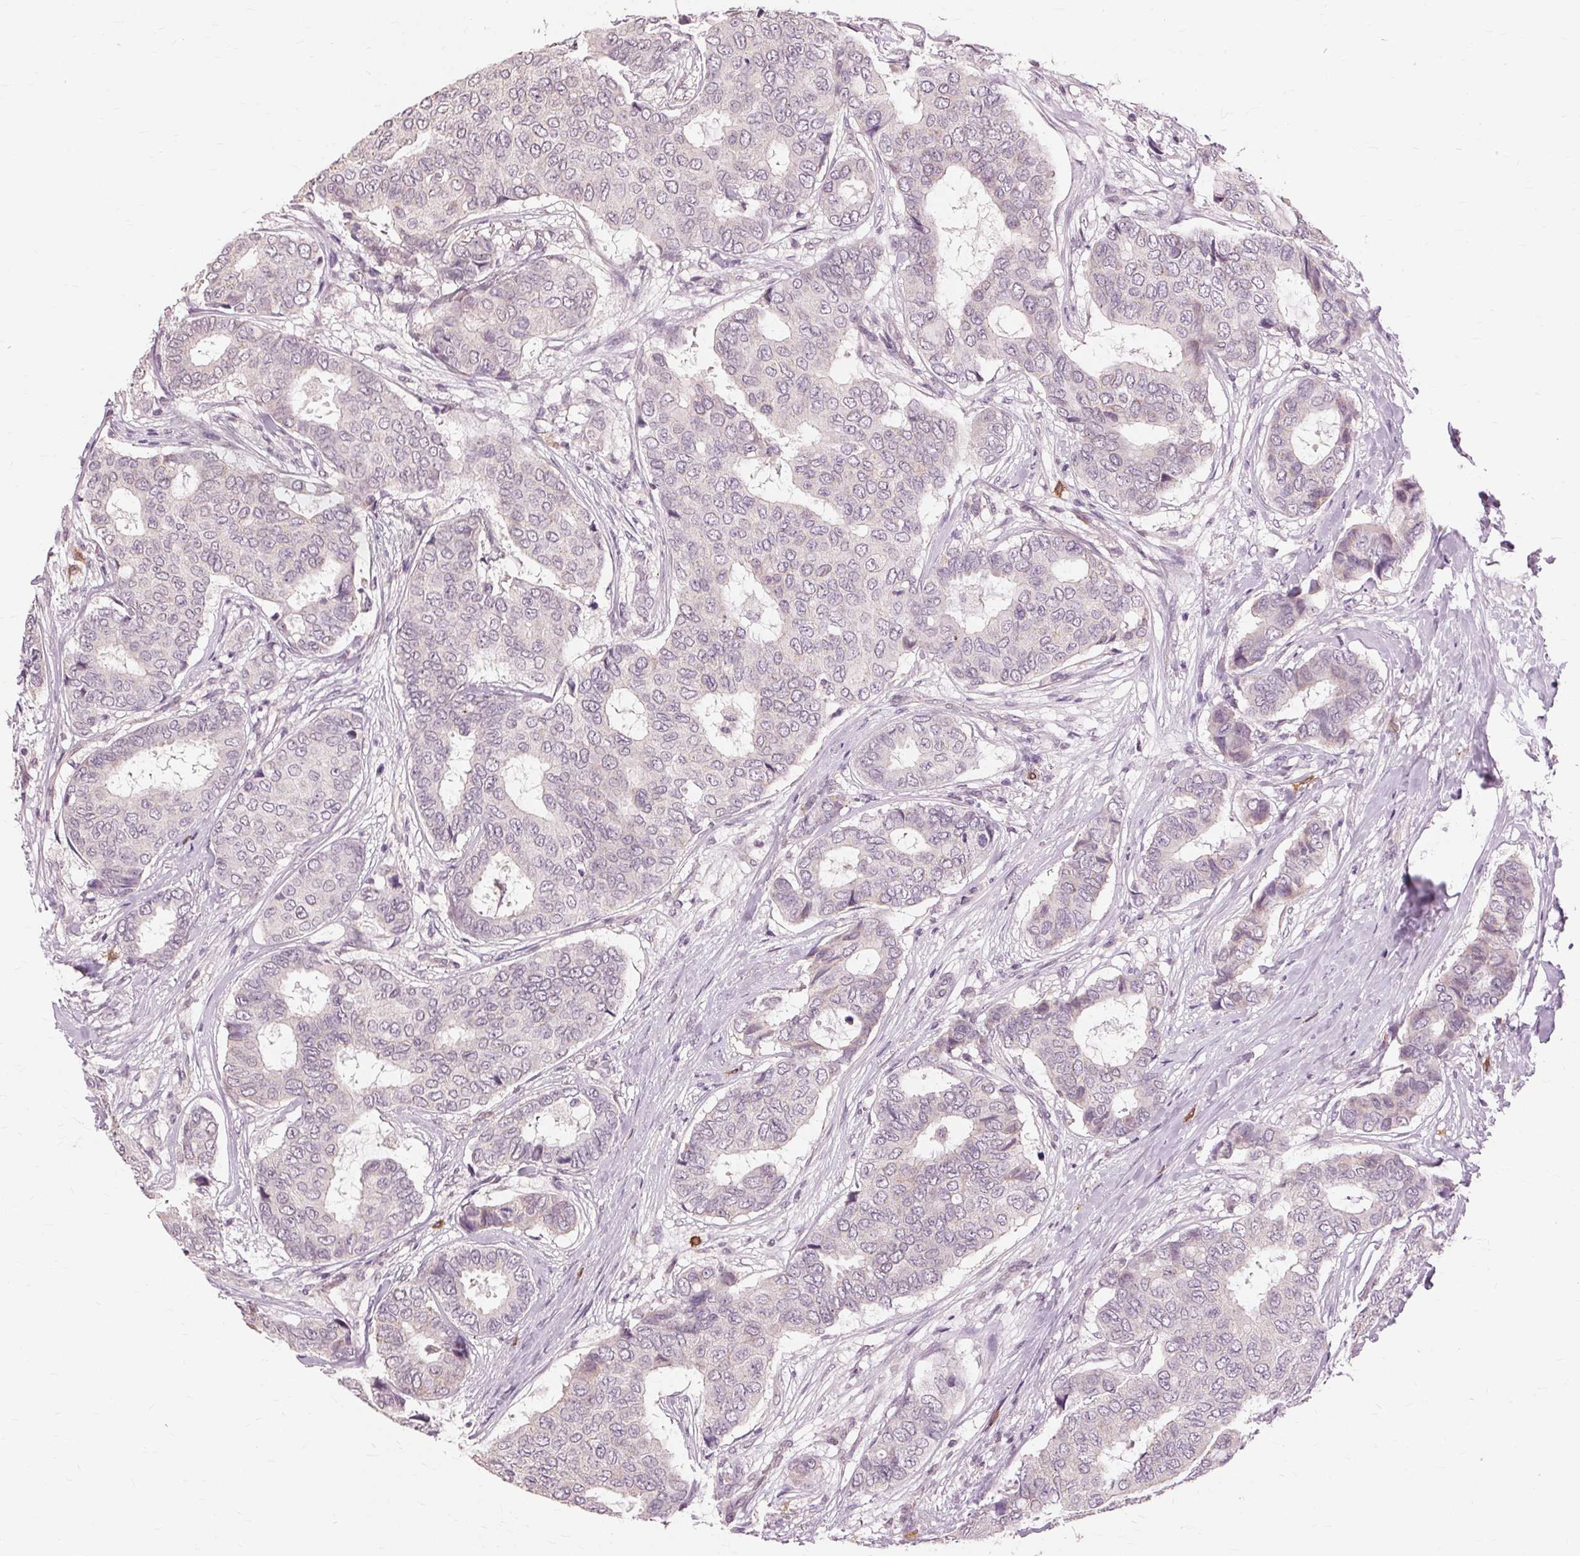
{"staining": {"intensity": "weak", "quantity": "<25%", "location": "cytoplasmic/membranous"}, "tissue": "breast cancer", "cell_type": "Tumor cells", "image_type": "cancer", "snomed": [{"axis": "morphology", "description": "Duct carcinoma"}, {"axis": "topography", "description": "Breast"}], "caption": "Immunohistochemistry (IHC) photomicrograph of neoplastic tissue: human breast invasive ductal carcinoma stained with DAB displays no significant protein positivity in tumor cells. (Immunohistochemistry (IHC), brightfield microscopy, high magnification).", "gene": "SIGLEC6", "patient": {"sex": "female", "age": 75}}